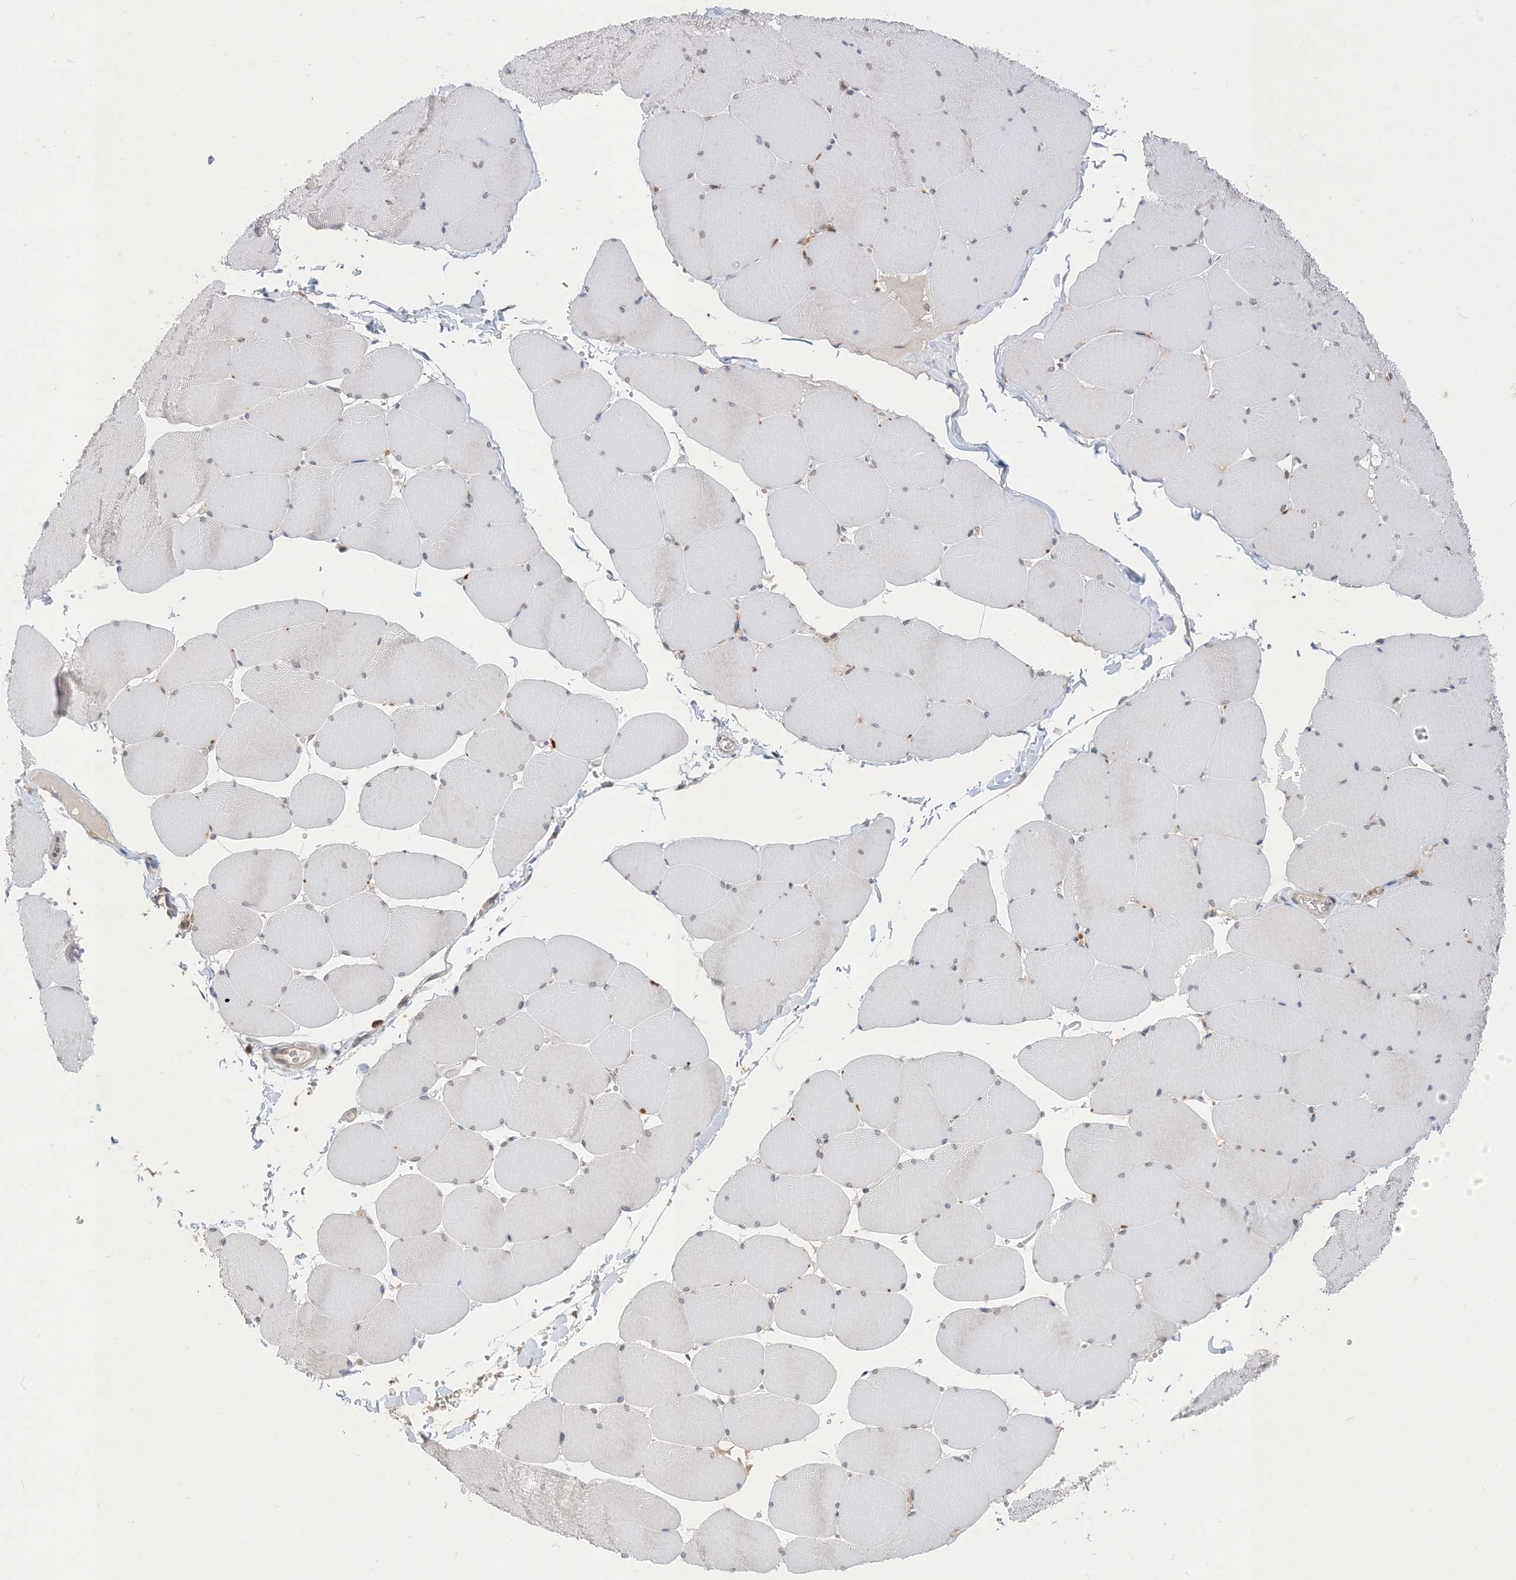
{"staining": {"intensity": "negative", "quantity": "none", "location": "none"}, "tissue": "skeletal muscle", "cell_type": "Myocytes", "image_type": "normal", "snomed": [{"axis": "morphology", "description": "Normal tissue, NOS"}, {"axis": "topography", "description": "Skeletal muscle"}, {"axis": "topography", "description": "Head-Neck"}], "caption": "Skeletal muscle stained for a protein using immunohistochemistry demonstrates no expression myocytes.", "gene": "NAGK", "patient": {"sex": "male", "age": 66}}